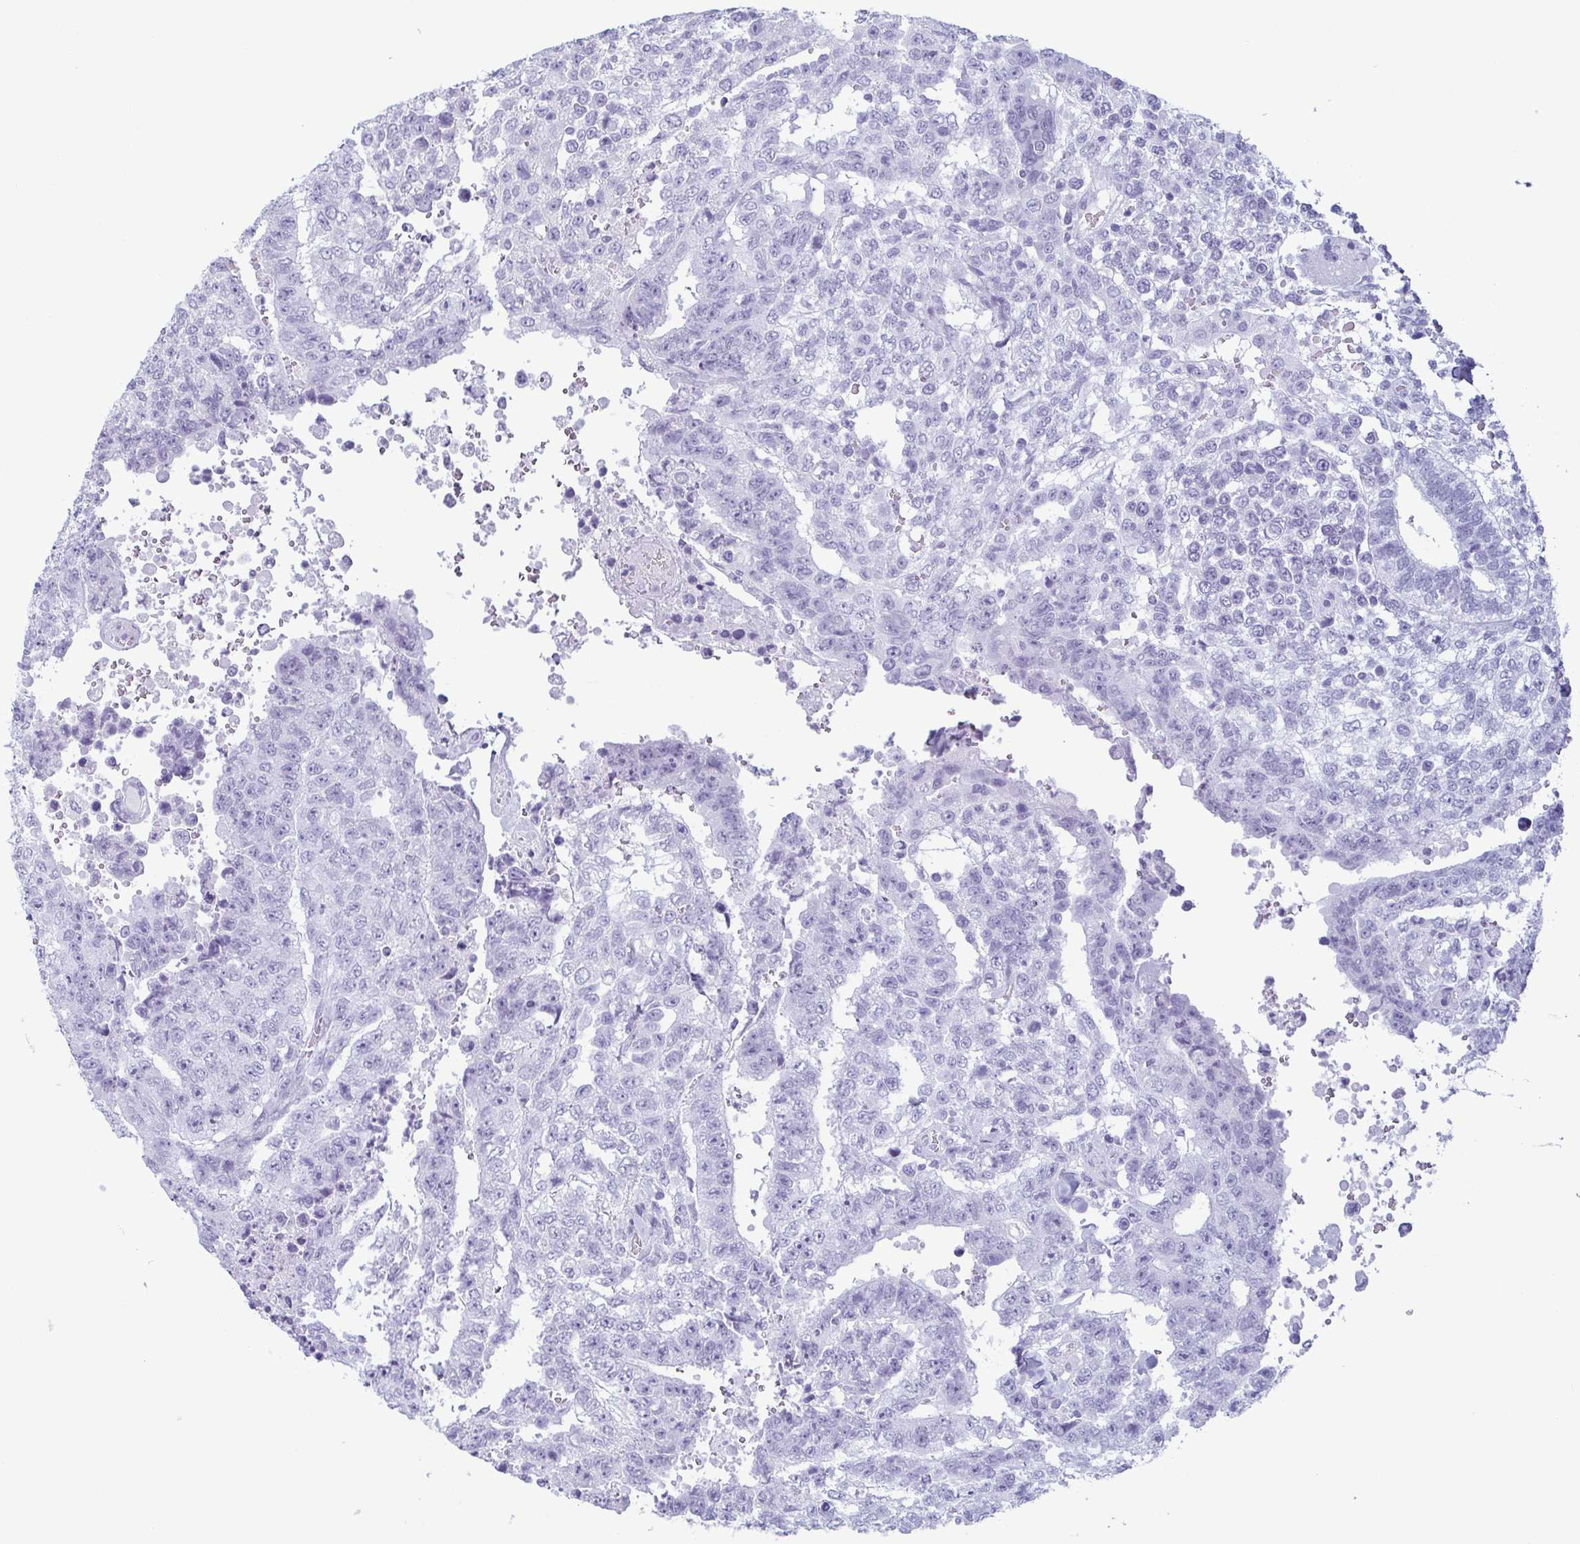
{"staining": {"intensity": "negative", "quantity": "none", "location": "none"}, "tissue": "testis cancer", "cell_type": "Tumor cells", "image_type": "cancer", "snomed": [{"axis": "morphology", "description": "Carcinoma, Embryonal, NOS"}, {"axis": "topography", "description": "Testis"}], "caption": "A high-resolution histopathology image shows IHC staining of testis cancer (embryonal carcinoma), which shows no significant staining in tumor cells.", "gene": "ECM1", "patient": {"sex": "male", "age": 24}}